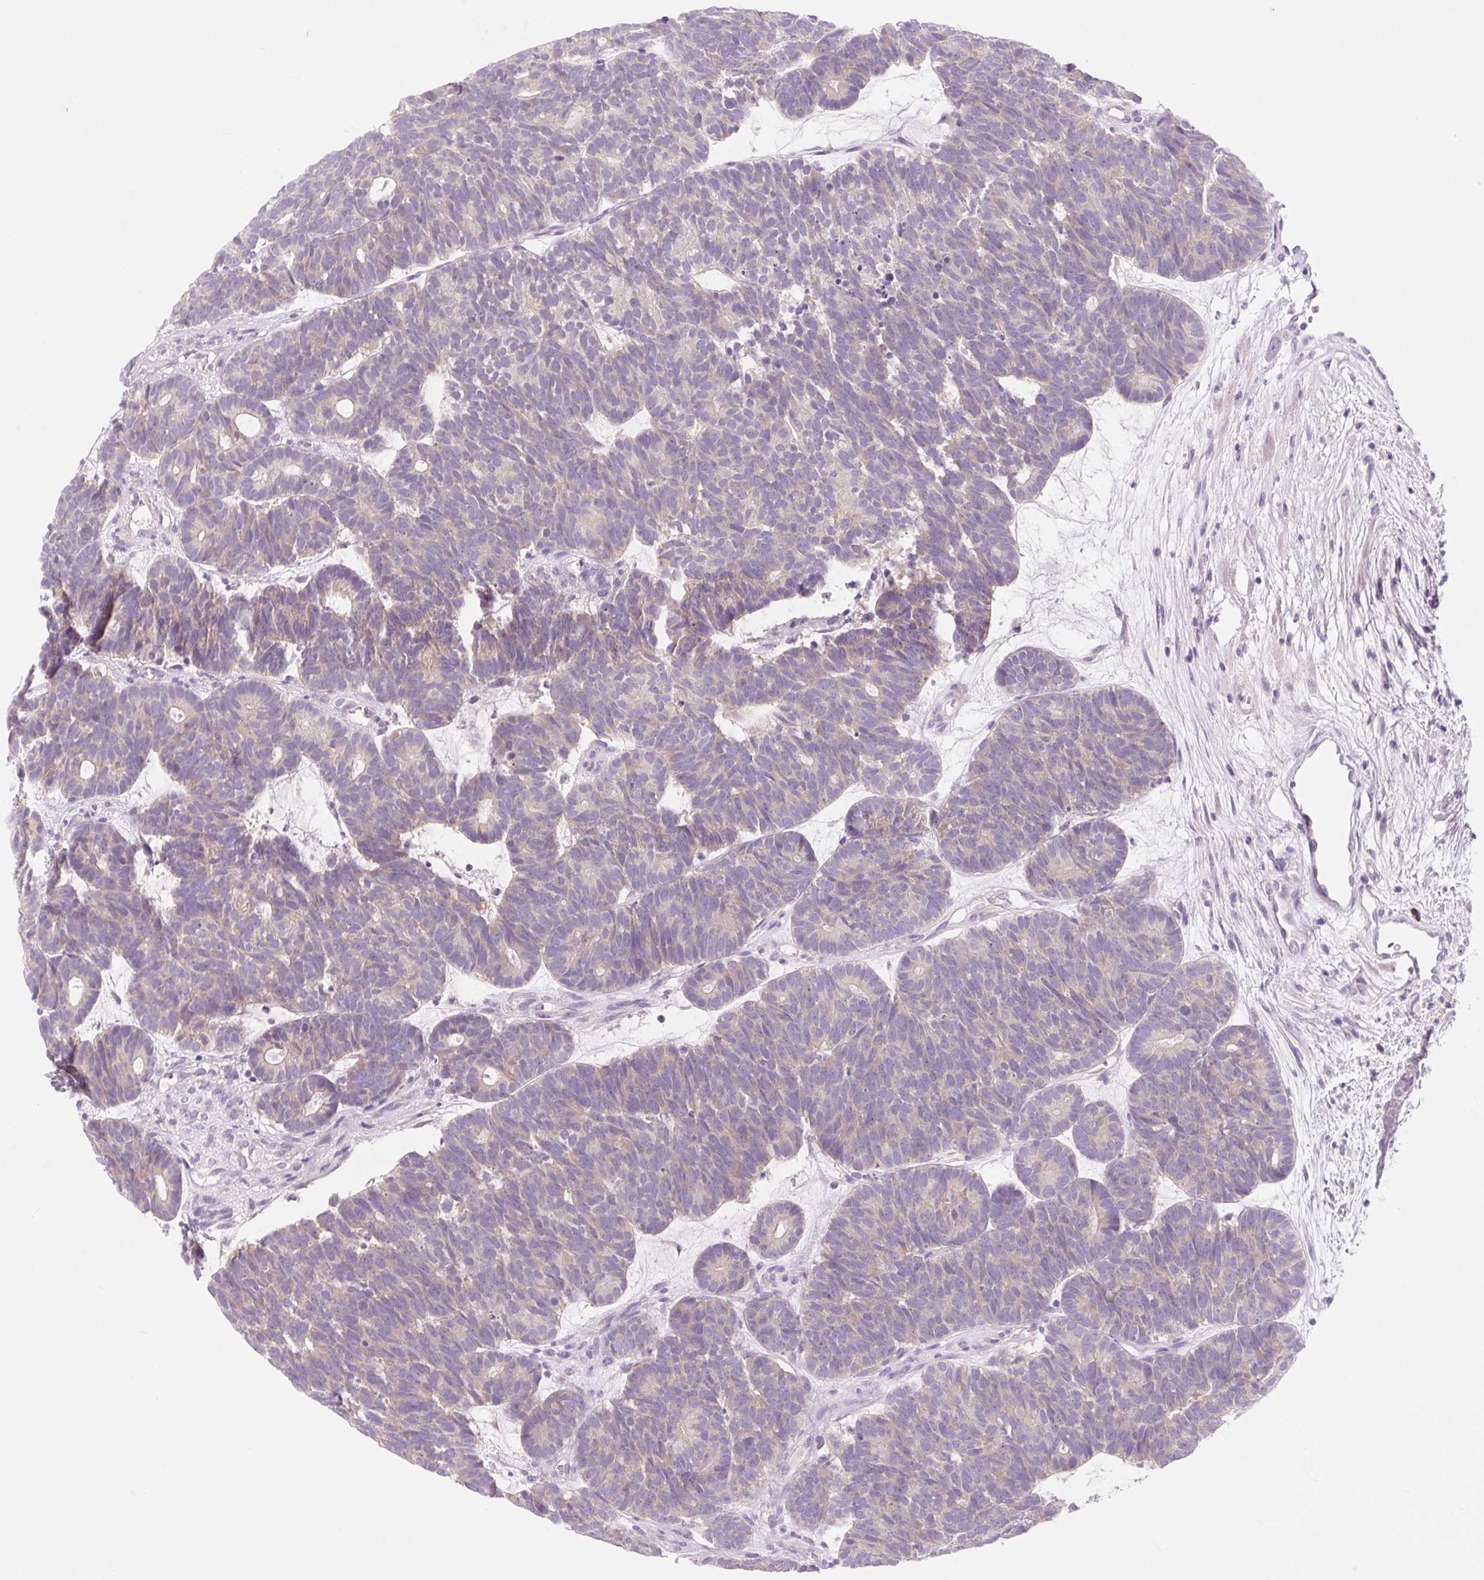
{"staining": {"intensity": "weak", "quantity": "25%-75%", "location": "cytoplasmic/membranous"}, "tissue": "head and neck cancer", "cell_type": "Tumor cells", "image_type": "cancer", "snomed": [{"axis": "morphology", "description": "Adenocarcinoma, NOS"}, {"axis": "topography", "description": "Head-Neck"}], "caption": "A micrograph of head and neck adenocarcinoma stained for a protein demonstrates weak cytoplasmic/membranous brown staining in tumor cells.", "gene": "CELF6", "patient": {"sex": "female", "age": 81}}